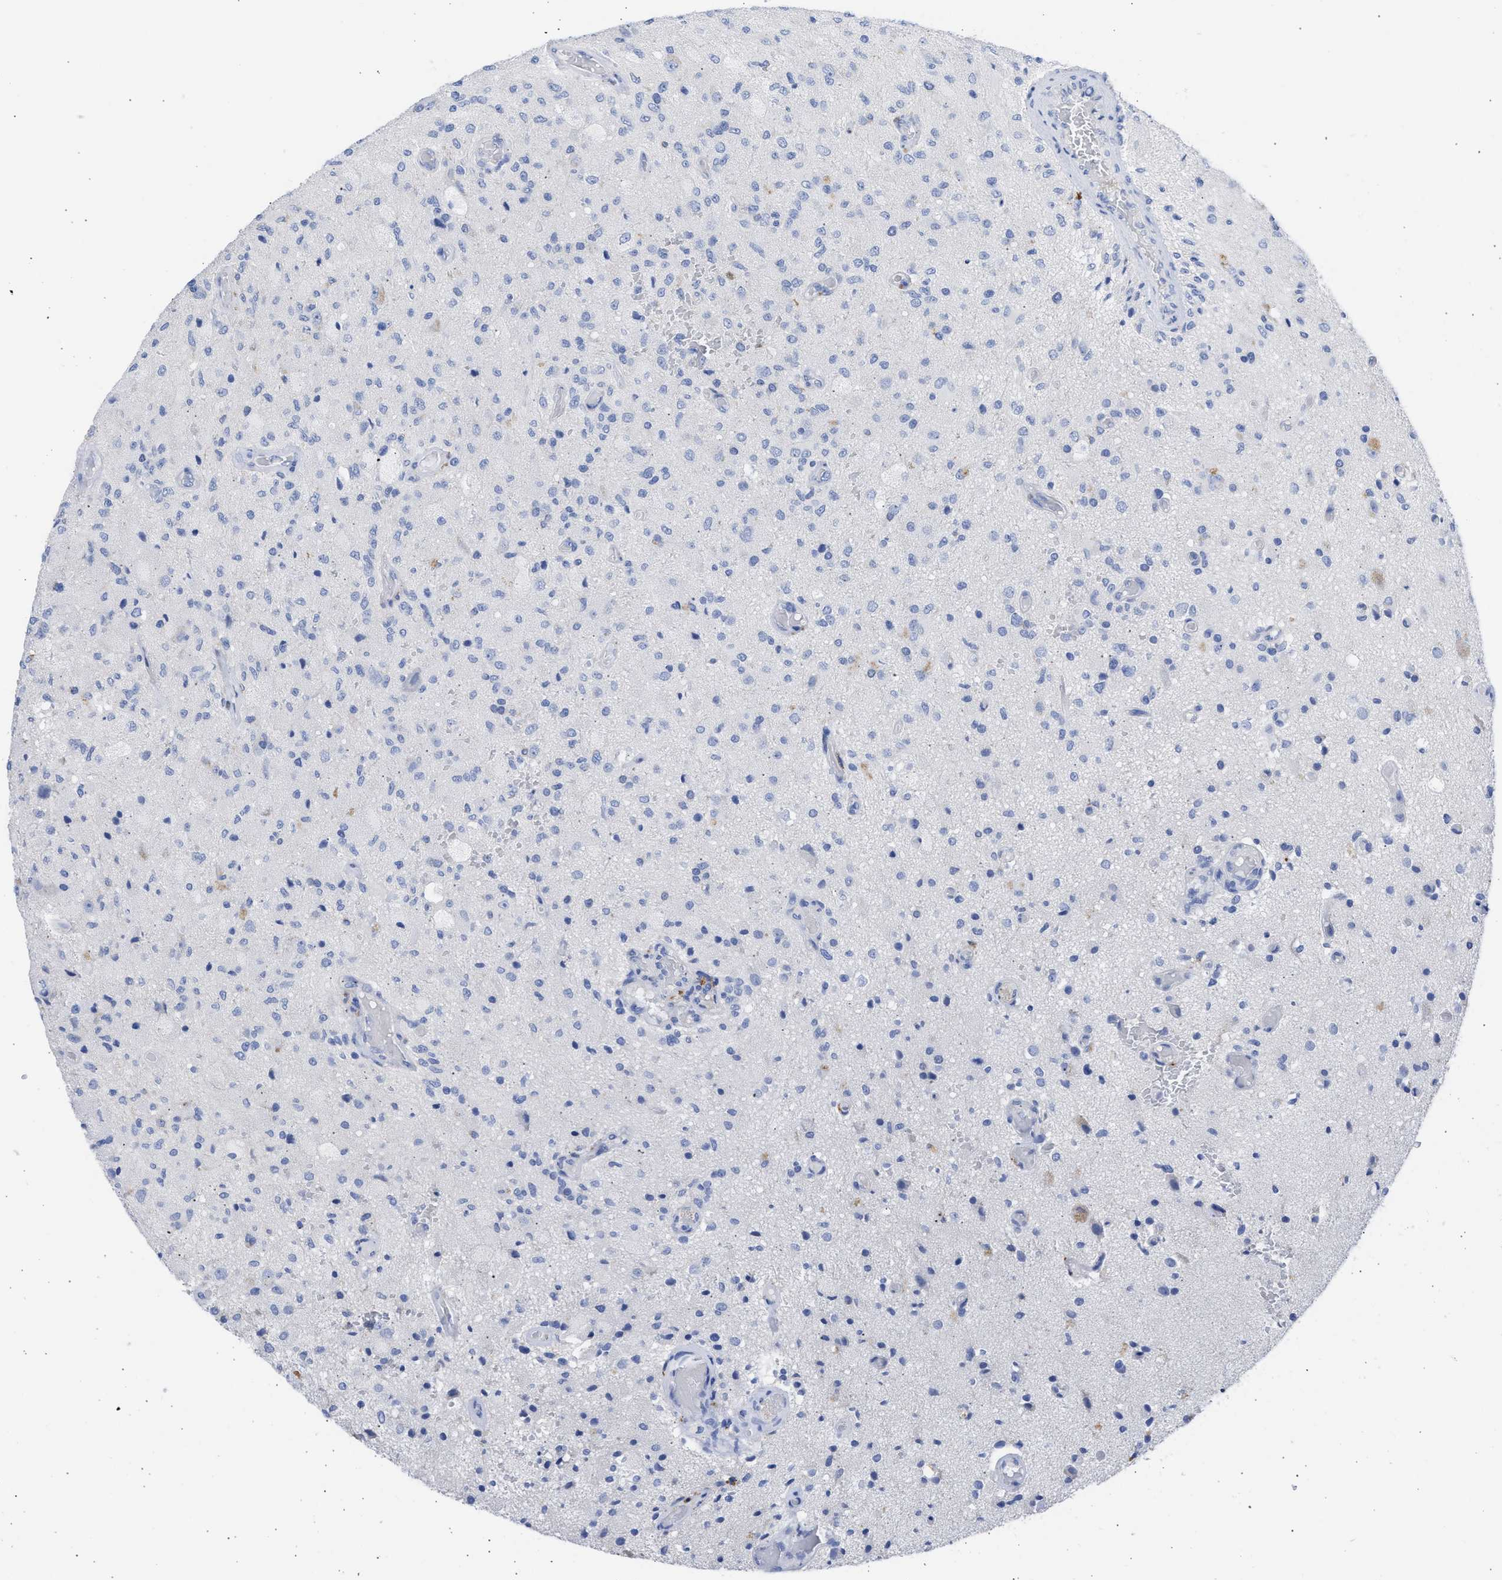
{"staining": {"intensity": "negative", "quantity": "none", "location": "none"}, "tissue": "glioma", "cell_type": "Tumor cells", "image_type": "cancer", "snomed": [{"axis": "morphology", "description": "Normal tissue, NOS"}, {"axis": "morphology", "description": "Glioma, malignant, High grade"}, {"axis": "topography", "description": "Cerebral cortex"}], "caption": "A high-resolution histopathology image shows IHC staining of malignant glioma (high-grade), which reveals no significant positivity in tumor cells. (DAB (3,3'-diaminobenzidine) IHC with hematoxylin counter stain).", "gene": "RSPH1", "patient": {"sex": "male", "age": 77}}